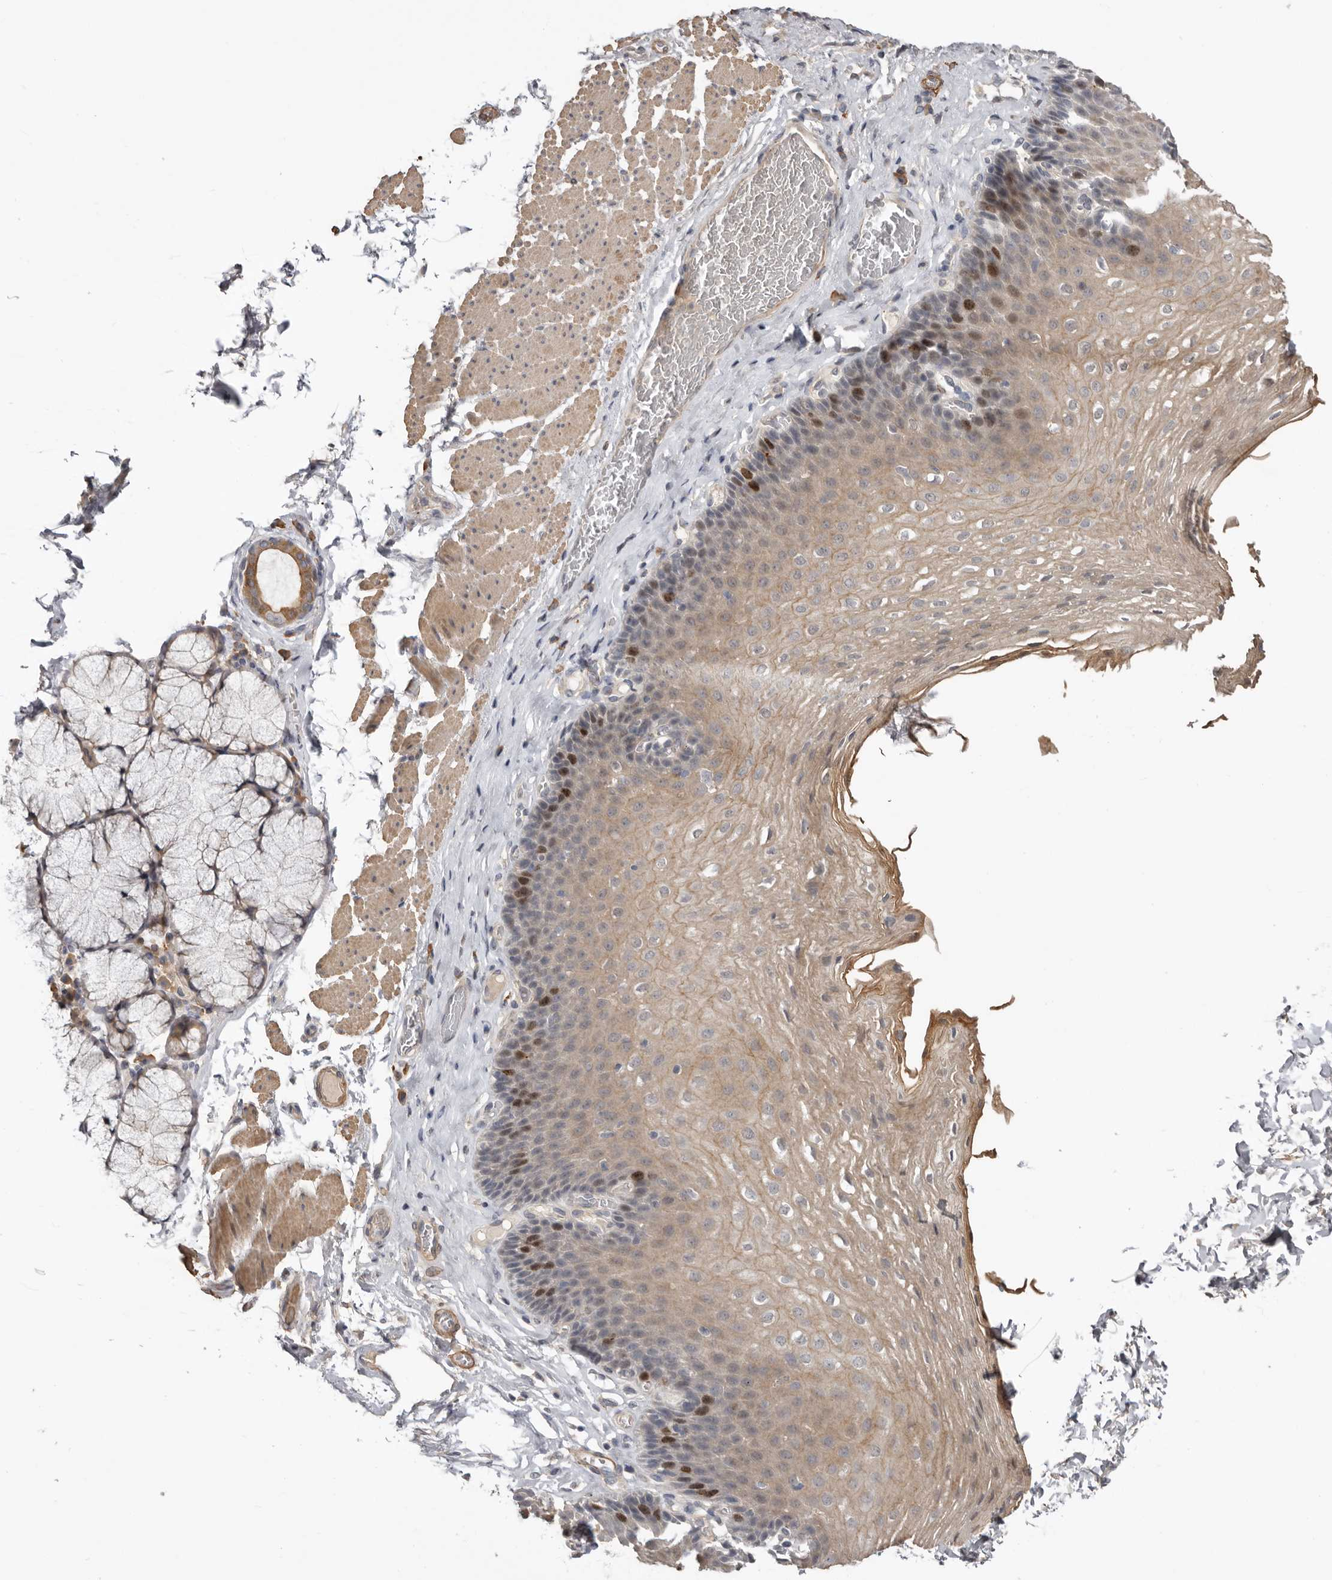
{"staining": {"intensity": "strong", "quantity": "<25%", "location": "cytoplasmic/membranous,nuclear"}, "tissue": "esophagus", "cell_type": "Squamous epithelial cells", "image_type": "normal", "snomed": [{"axis": "morphology", "description": "Normal tissue, NOS"}, {"axis": "topography", "description": "Esophagus"}], "caption": "DAB immunohistochemical staining of unremarkable human esophagus demonstrates strong cytoplasmic/membranous,nuclear protein positivity in approximately <25% of squamous epithelial cells. (DAB IHC with brightfield microscopy, high magnification).", "gene": "CDCA8", "patient": {"sex": "female", "age": 66}}